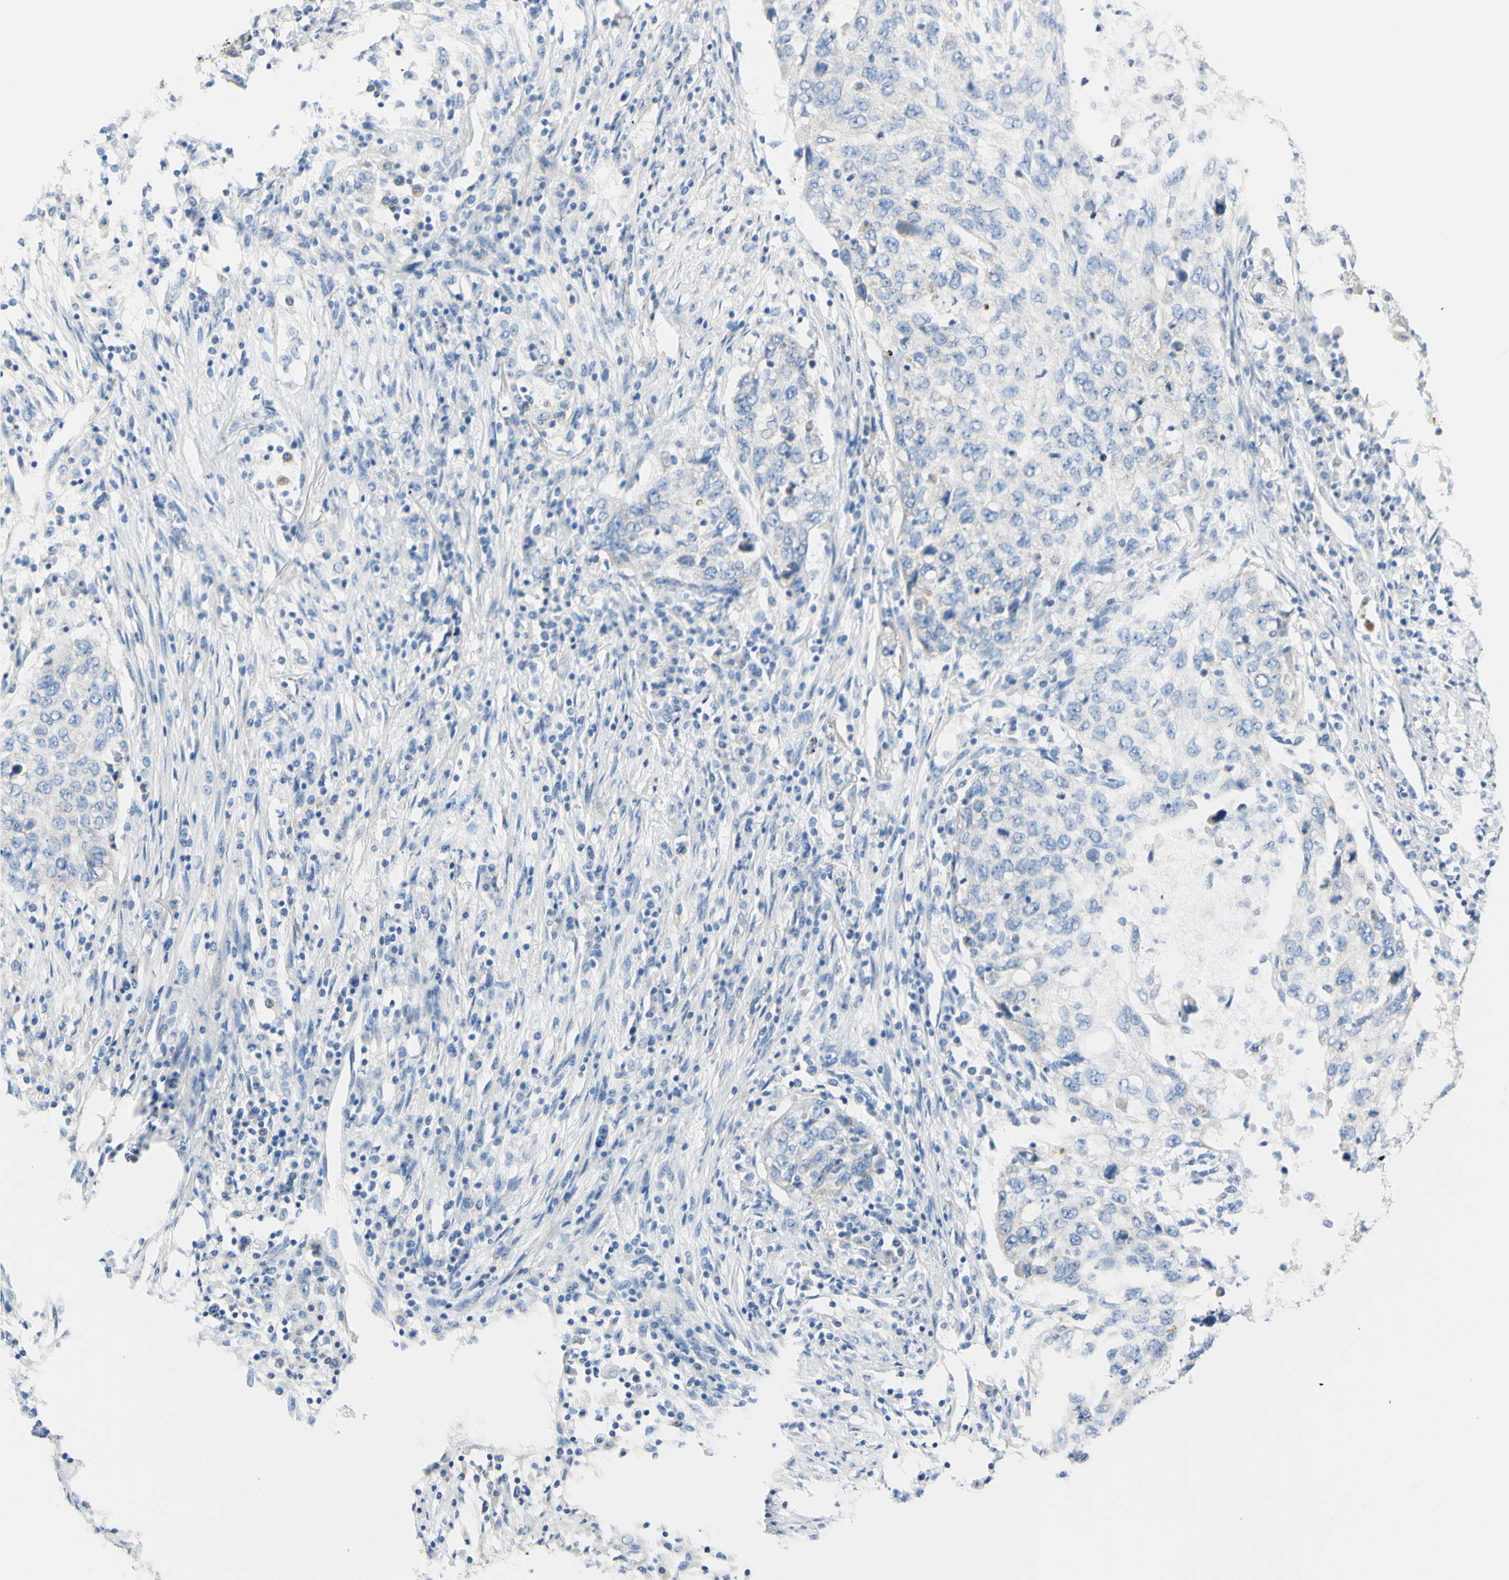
{"staining": {"intensity": "negative", "quantity": "none", "location": "none"}, "tissue": "lung cancer", "cell_type": "Tumor cells", "image_type": "cancer", "snomed": [{"axis": "morphology", "description": "Squamous cell carcinoma, NOS"}, {"axis": "topography", "description": "Lung"}], "caption": "Lung squamous cell carcinoma stained for a protein using immunohistochemistry (IHC) reveals no staining tumor cells.", "gene": "RETREG2", "patient": {"sex": "female", "age": 63}}